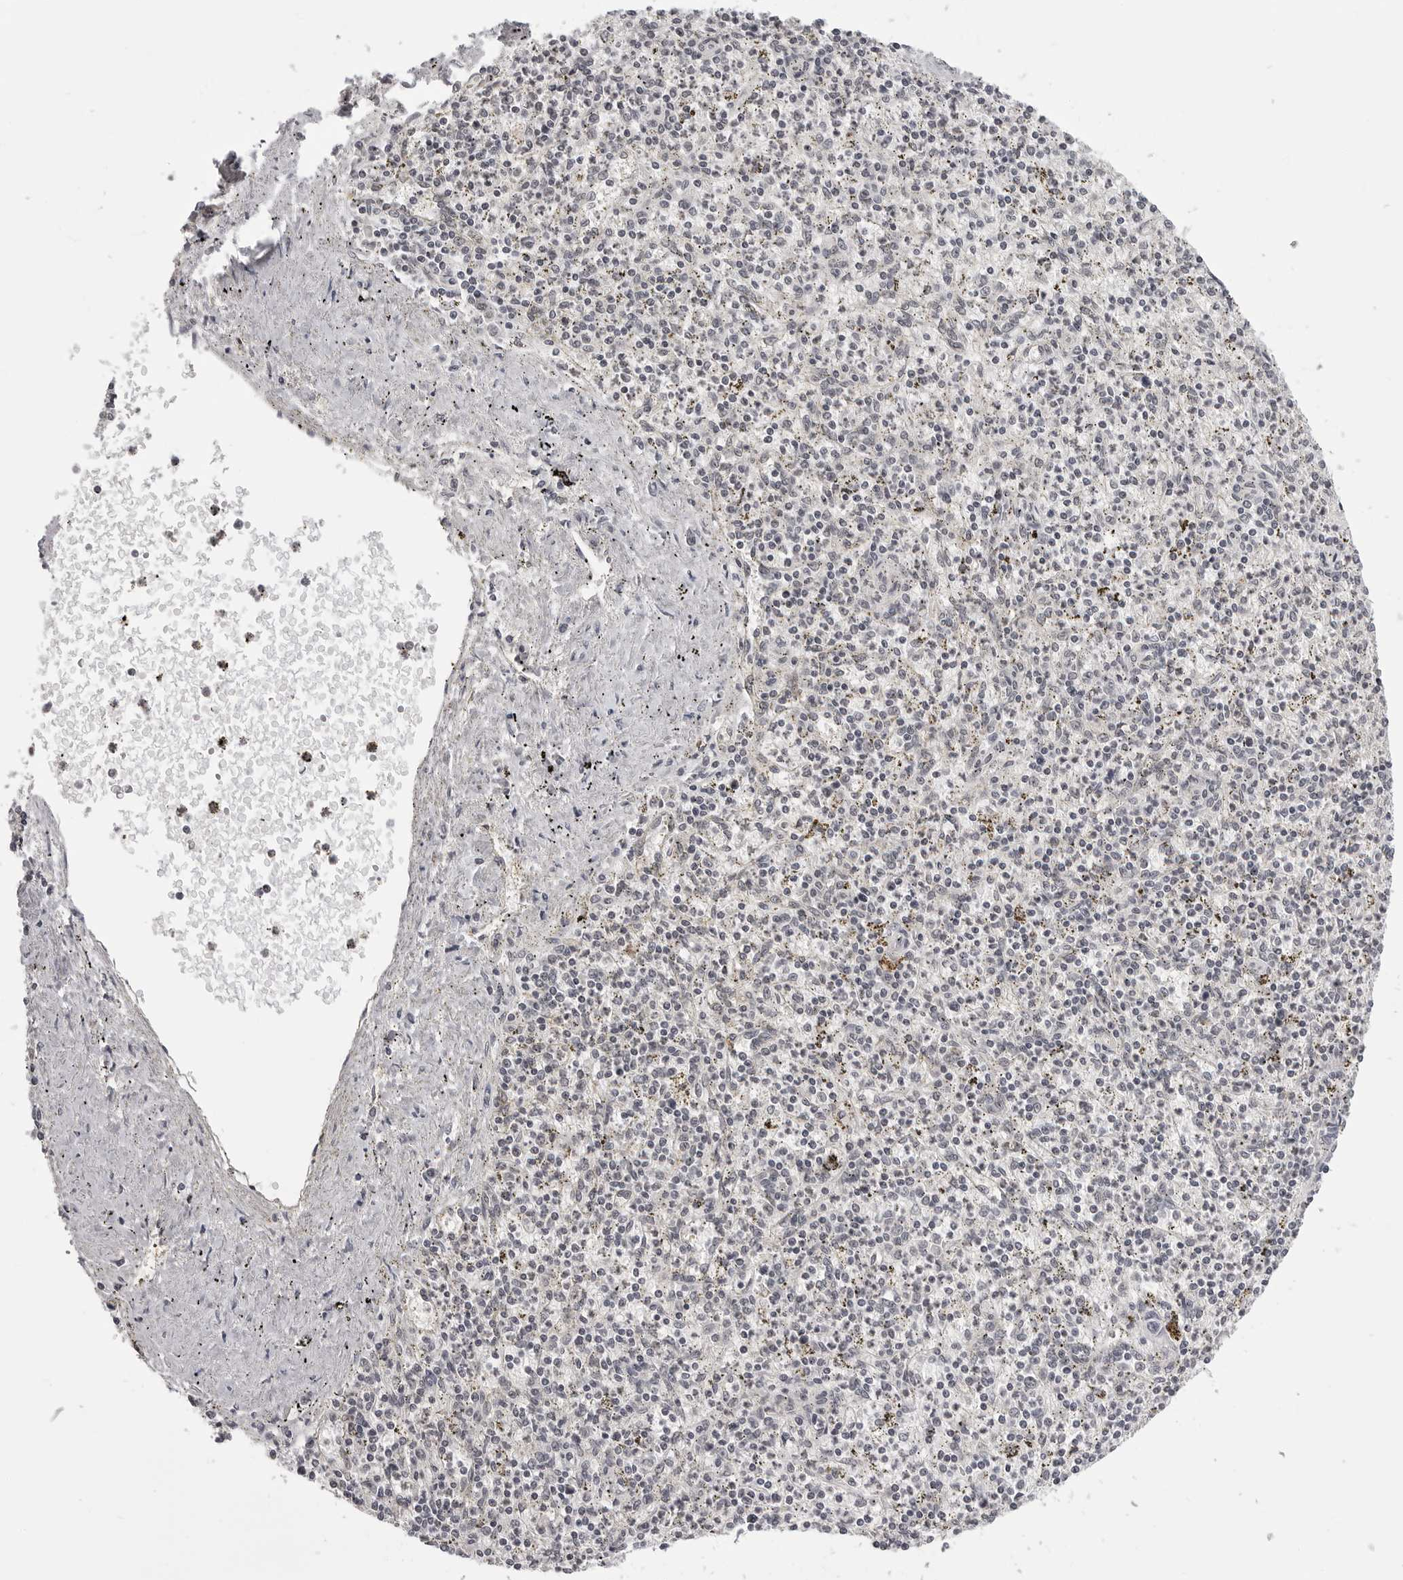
{"staining": {"intensity": "weak", "quantity": "25%-75%", "location": "nuclear"}, "tissue": "spleen", "cell_type": "Cells in red pulp", "image_type": "normal", "snomed": [{"axis": "morphology", "description": "Normal tissue, NOS"}, {"axis": "topography", "description": "Spleen"}], "caption": "A high-resolution photomicrograph shows immunohistochemistry (IHC) staining of normal spleen, which demonstrates weak nuclear positivity in approximately 25%-75% of cells in red pulp. (DAB IHC, brown staining for protein, blue staining for nuclei).", "gene": "PHF3", "patient": {"sex": "male", "age": 72}}